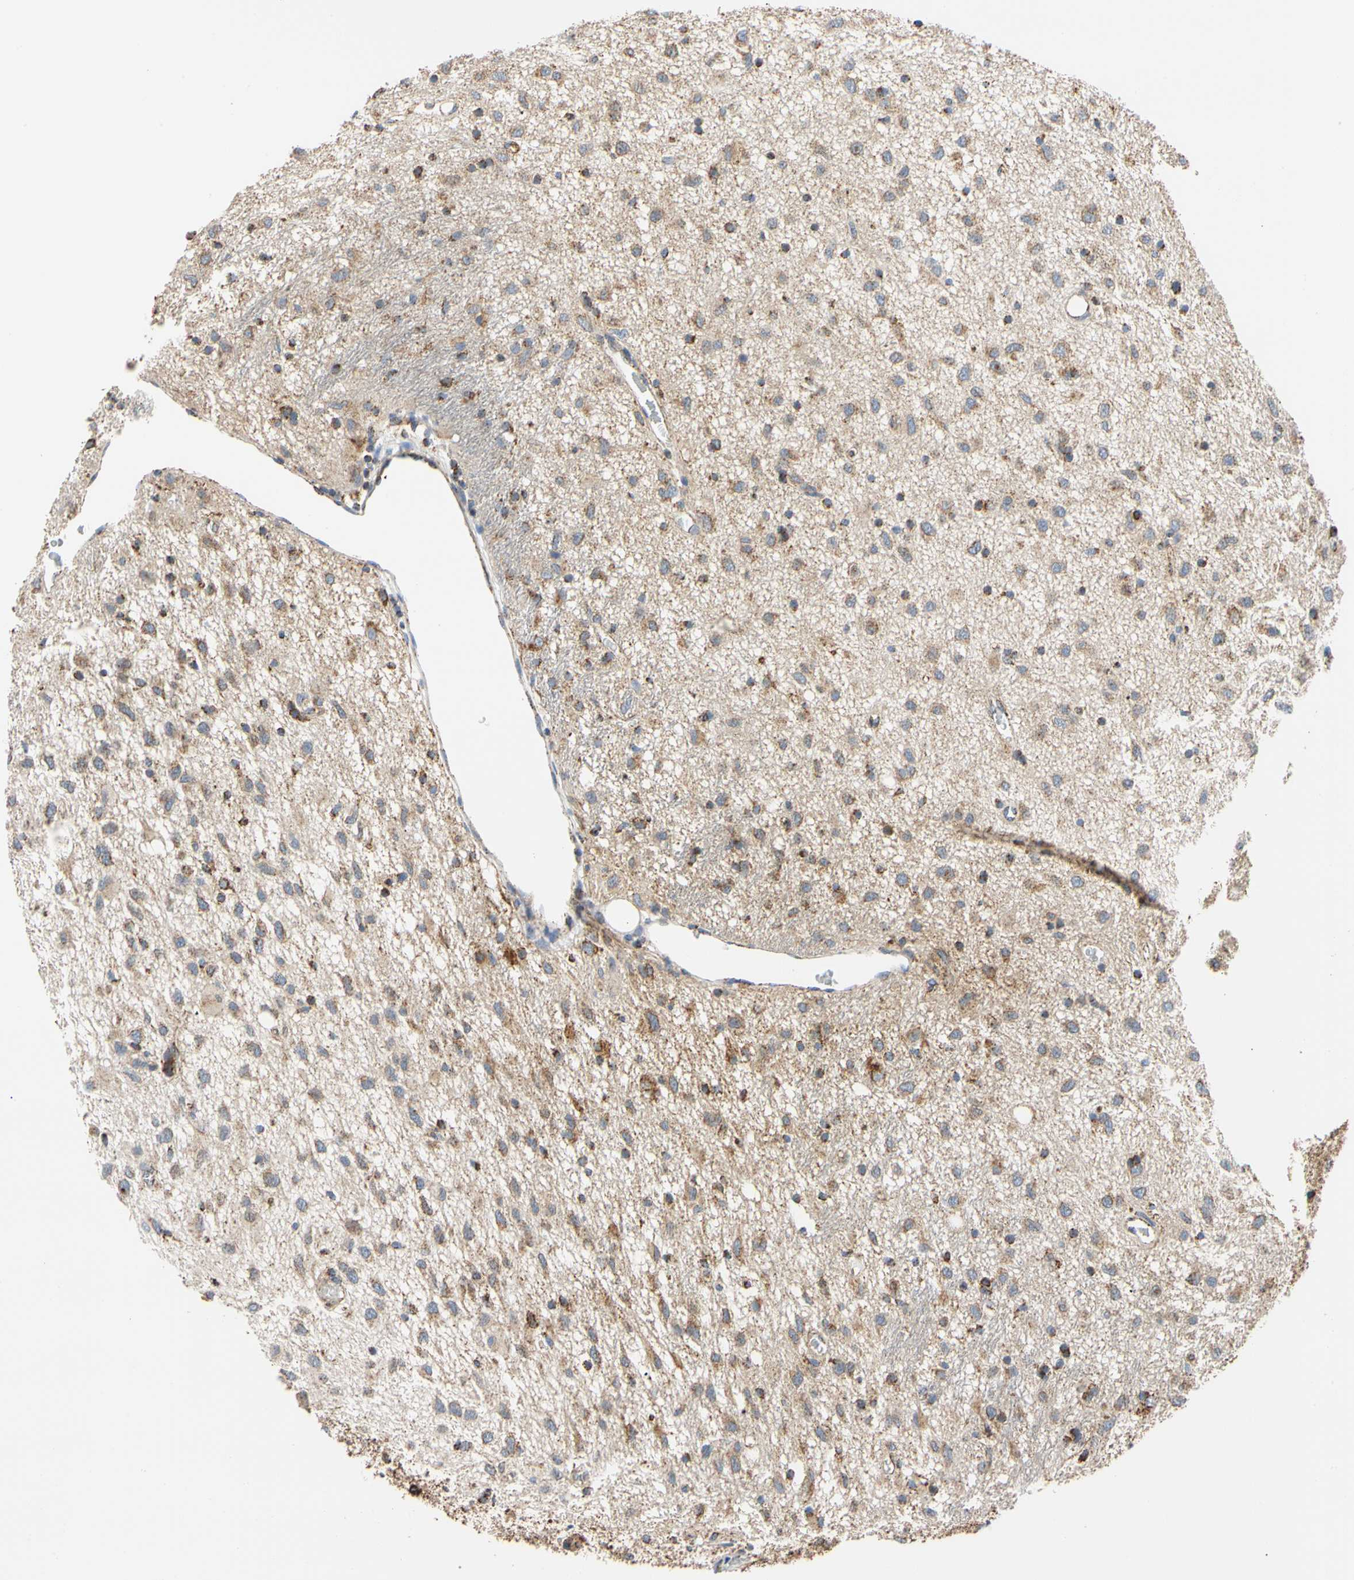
{"staining": {"intensity": "moderate", "quantity": ">75%", "location": "cytoplasmic/membranous"}, "tissue": "glioma", "cell_type": "Tumor cells", "image_type": "cancer", "snomed": [{"axis": "morphology", "description": "Glioma, malignant, Low grade"}, {"axis": "topography", "description": "Brain"}], "caption": "Tumor cells display medium levels of moderate cytoplasmic/membranous positivity in approximately >75% of cells in human malignant glioma (low-grade).", "gene": "ACAT1", "patient": {"sex": "male", "age": 77}}